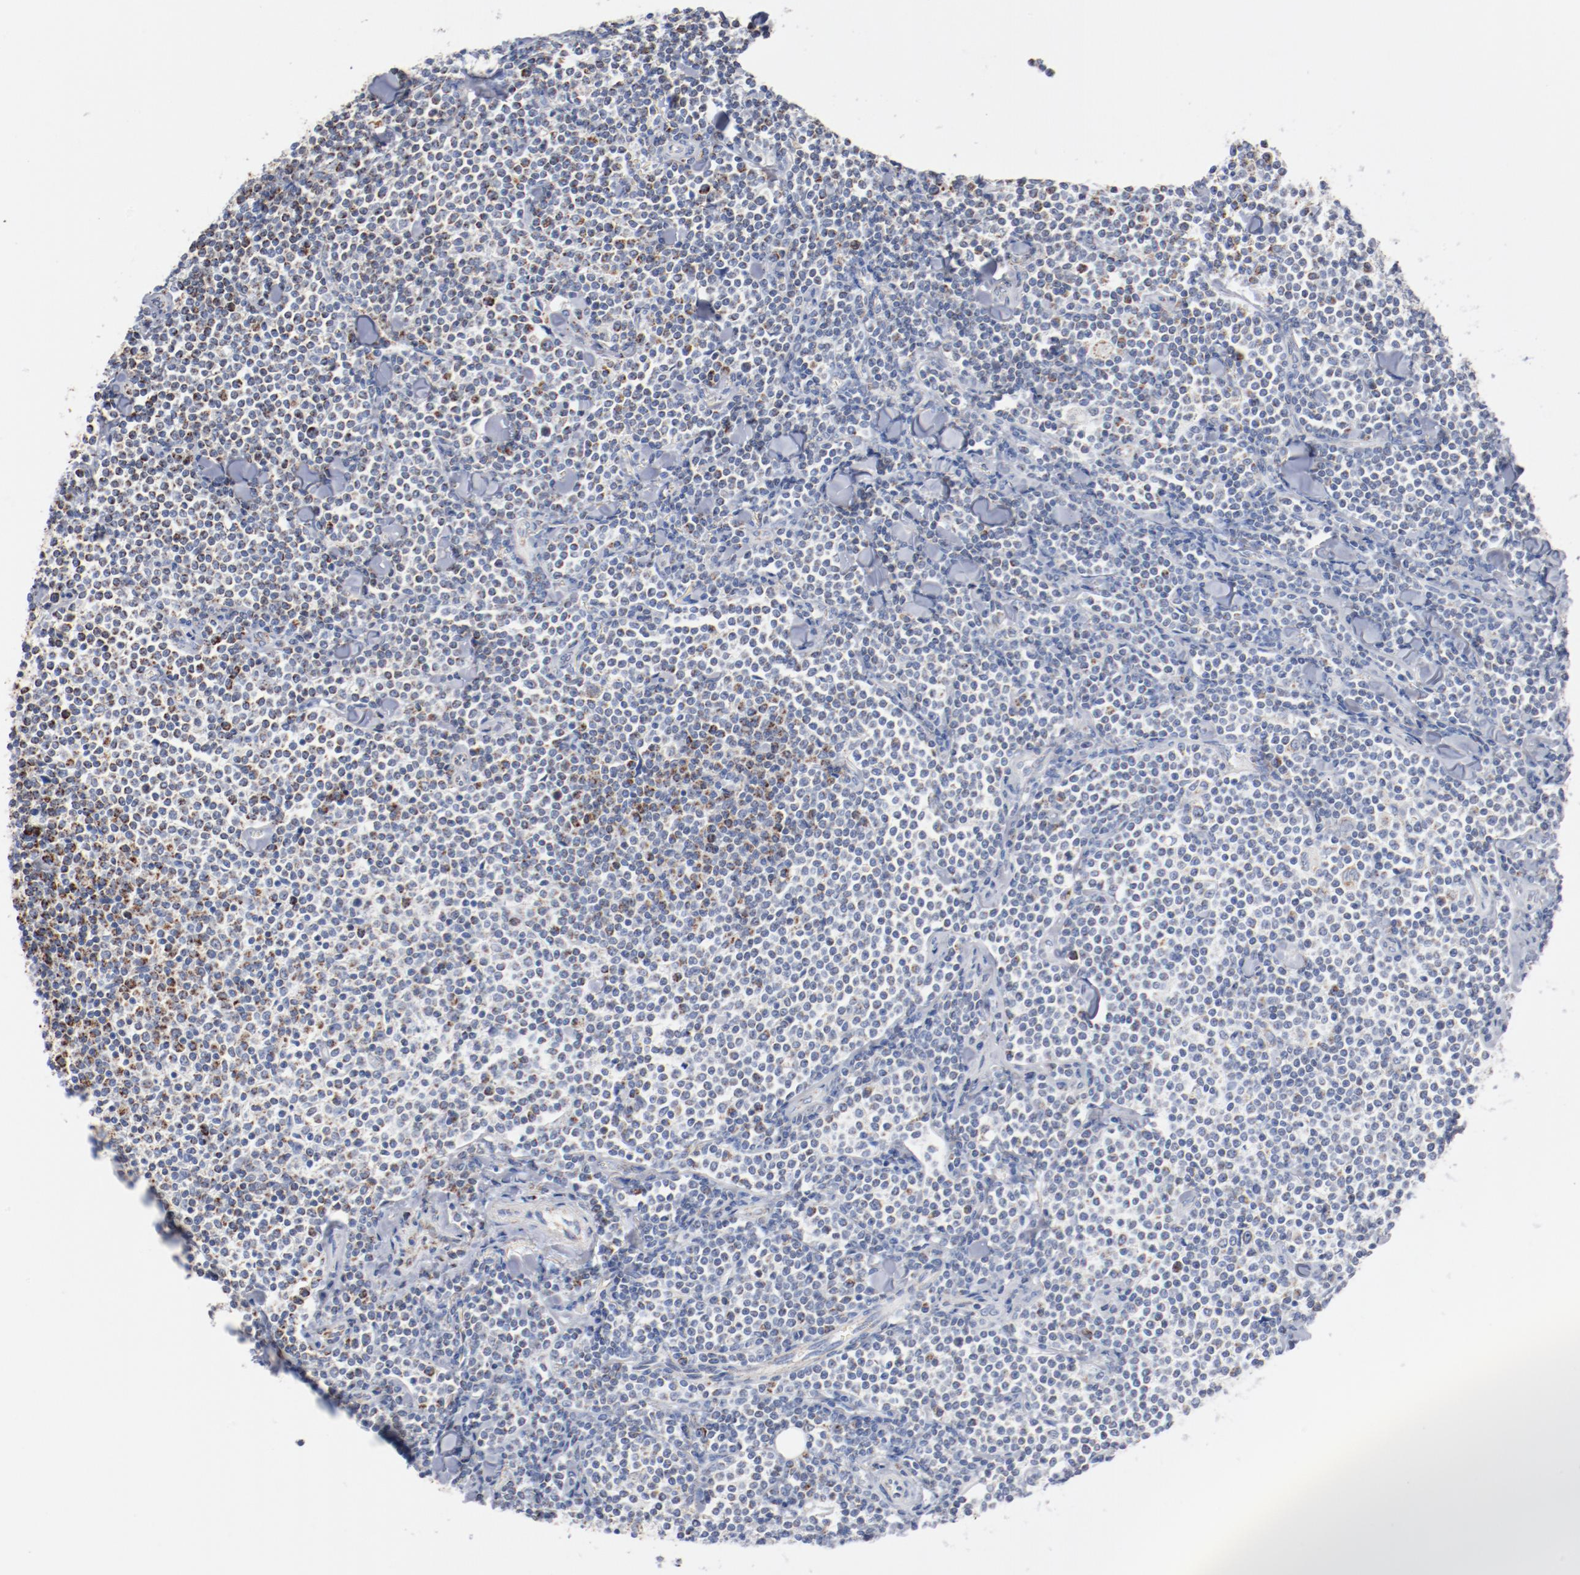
{"staining": {"intensity": "moderate", "quantity": "<25%", "location": "cytoplasmic/membranous"}, "tissue": "lymphoma", "cell_type": "Tumor cells", "image_type": "cancer", "snomed": [{"axis": "morphology", "description": "Malignant lymphoma, non-Hodgkin's type, Low grade"}, {"axis": "topography", "description": "Soft tissue"}], "caption": "There is low levels of moderate cytoplasmic/membranous staining in tumor cells of lymphoma, as demonstrated by immunohistochemical staining (brown color).", "gene": "NDUFS4", "patient": {"sex": "male", "age": 92}}